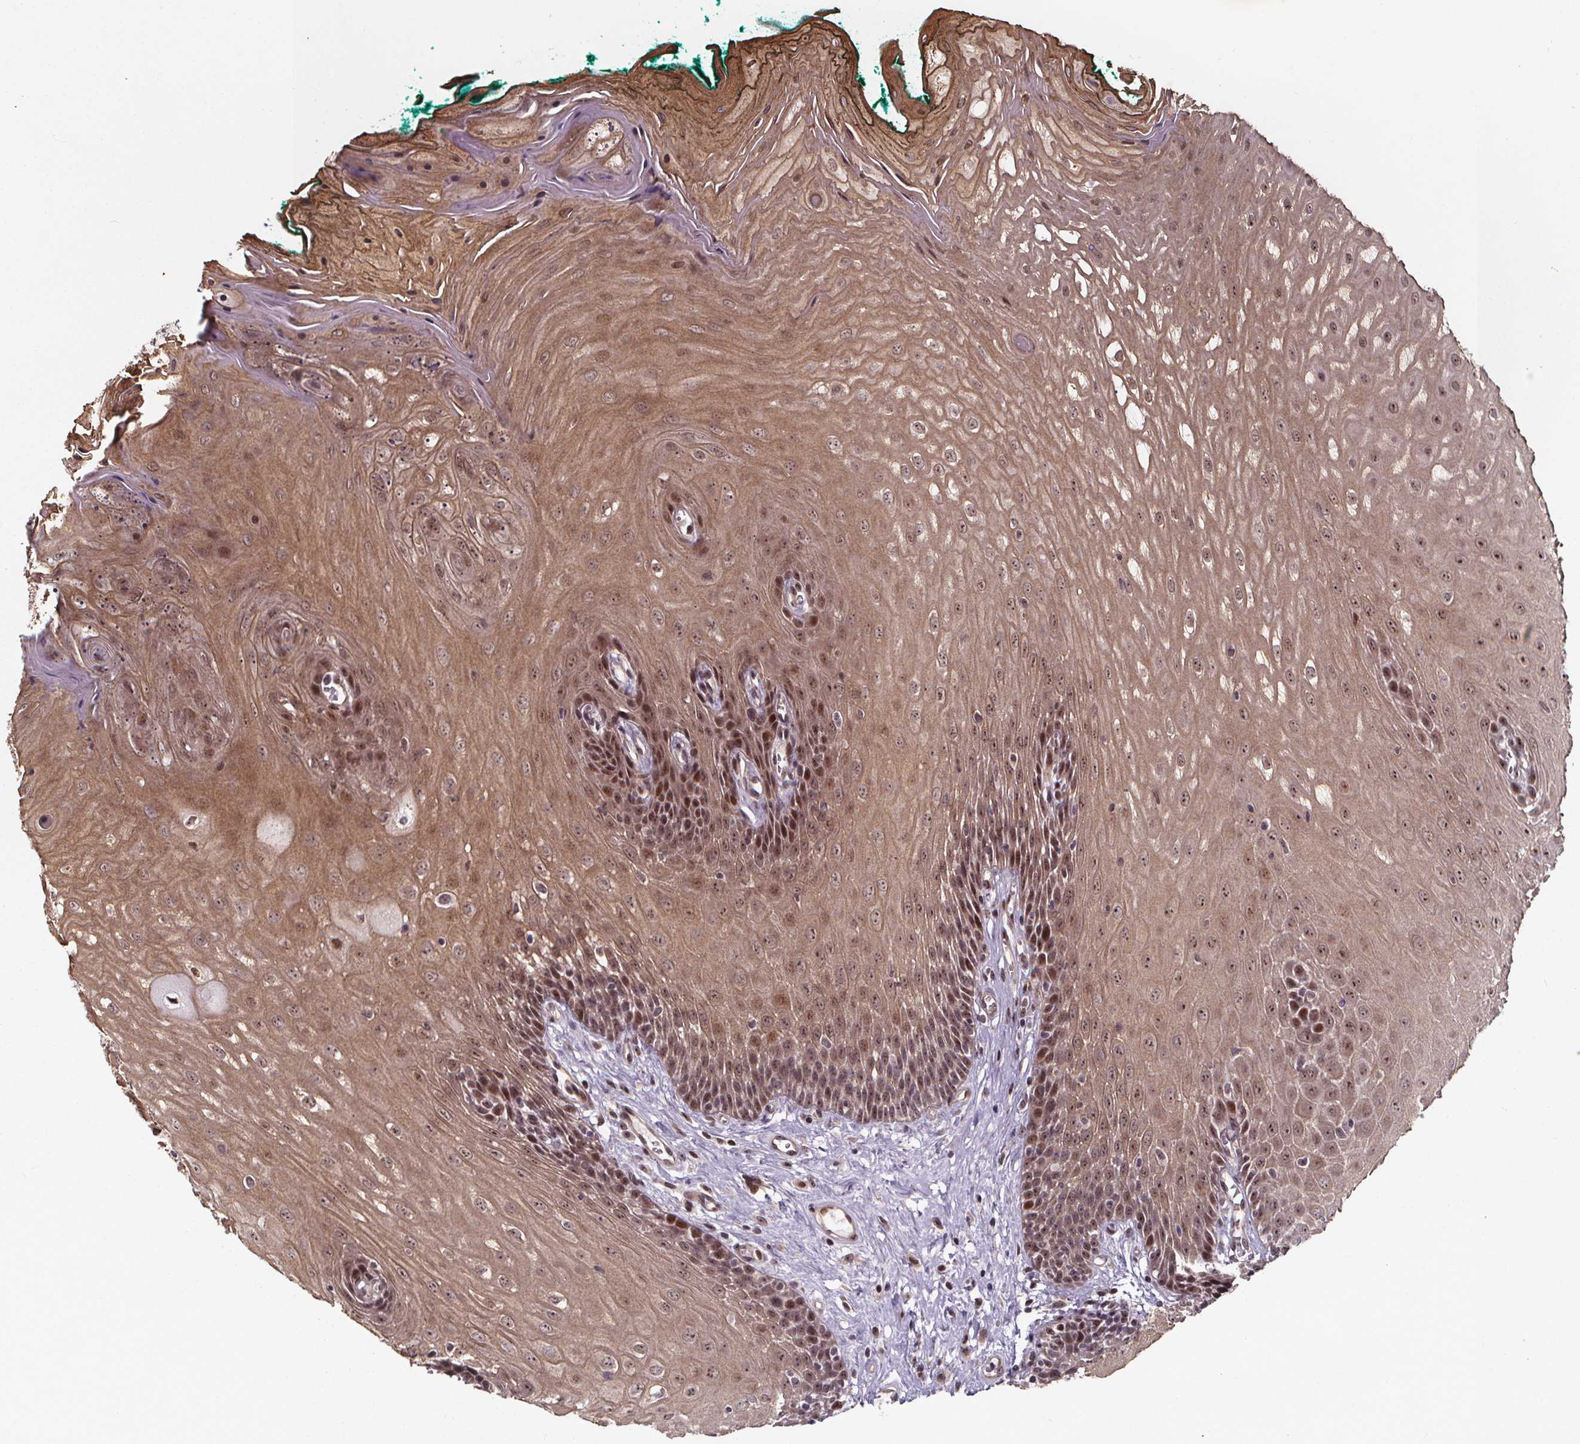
{"staining": {"intensity": "moderate", "quantity": "25%-75%", "location": "cytoplasmic/membranous,nuclear"}, "tissue": "oral mucosa", "cell_type": "Squamous epithelial cells", "image_type": "normal", "snomed": [{"axis": "morphology", "description": "Normal tissue, NOS"}, {"axis": "topography", "description": "Oral tissue"}], "caption": "About 25%-75% of squamous epithelial cells in unremarkable human oral mucosa demonstrate moderate cytoplasmic/membranous,nuclear protein expression as visualized by brown immunohistochemical staining.", "gene": "DDIT3", "patient": {"sex": "female", "age": 68}}